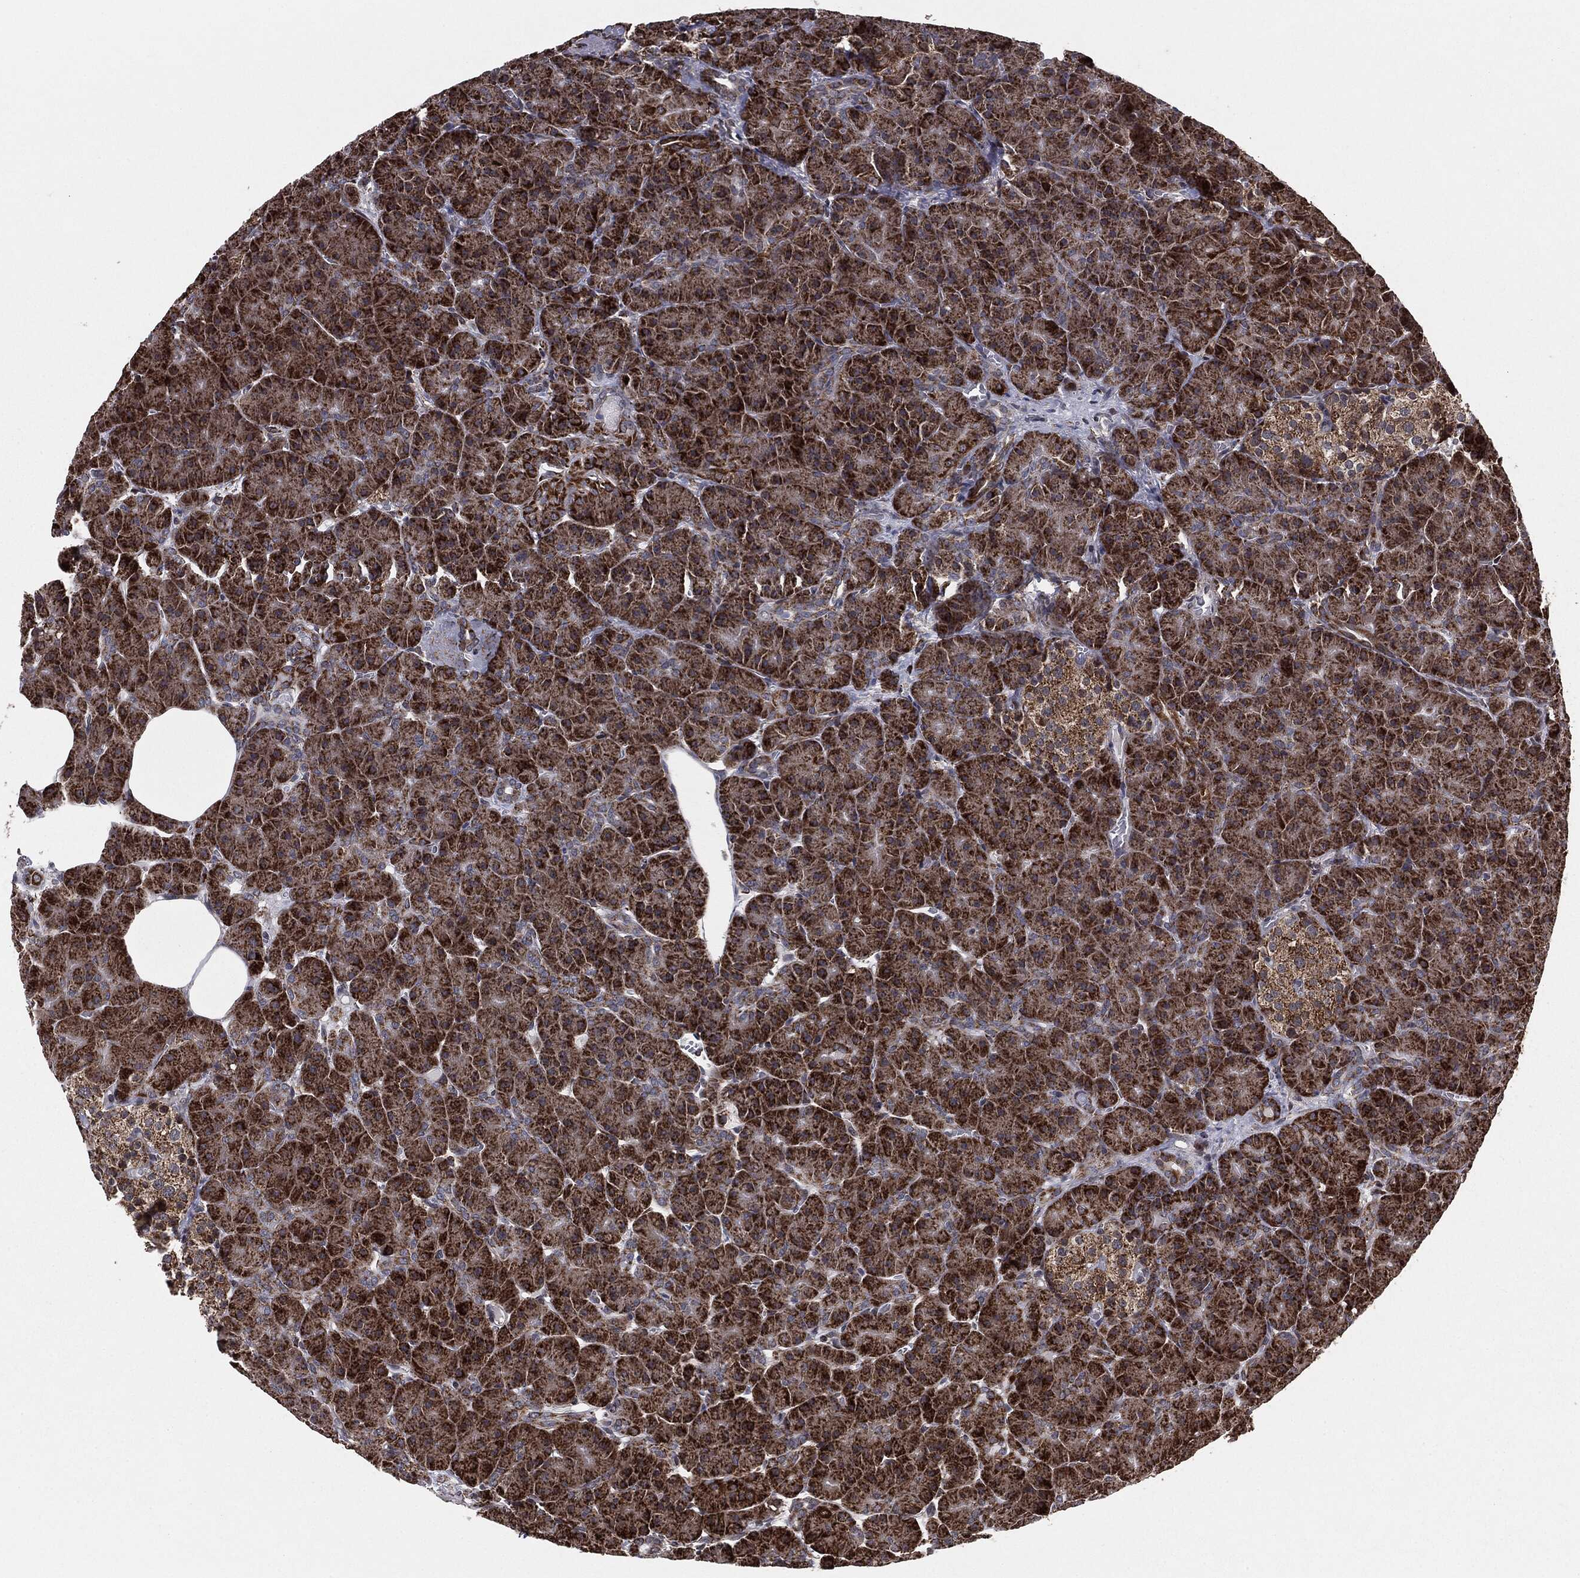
{"staining": {"intensity": "strong", "quantity": ">75%", "location": "cytoplasmic/membranous"}, "tissue": "pancreas", "cell_type": "Exocrine glandular cells", "image_type": "normal", "snomed": [{"axis": "morphology", "description": "Normal tissue, NOS"}, {"axis": "topography", "description": "Pancreas"}], "caption": "Pancreas stained with a brown dye reveals strong cytoplasmic/membranous positive positivity in approximately >75% of exocrine glandular cells.", "gene": "CHCHD2", "patient": {"sex": "male", "age": 61}}